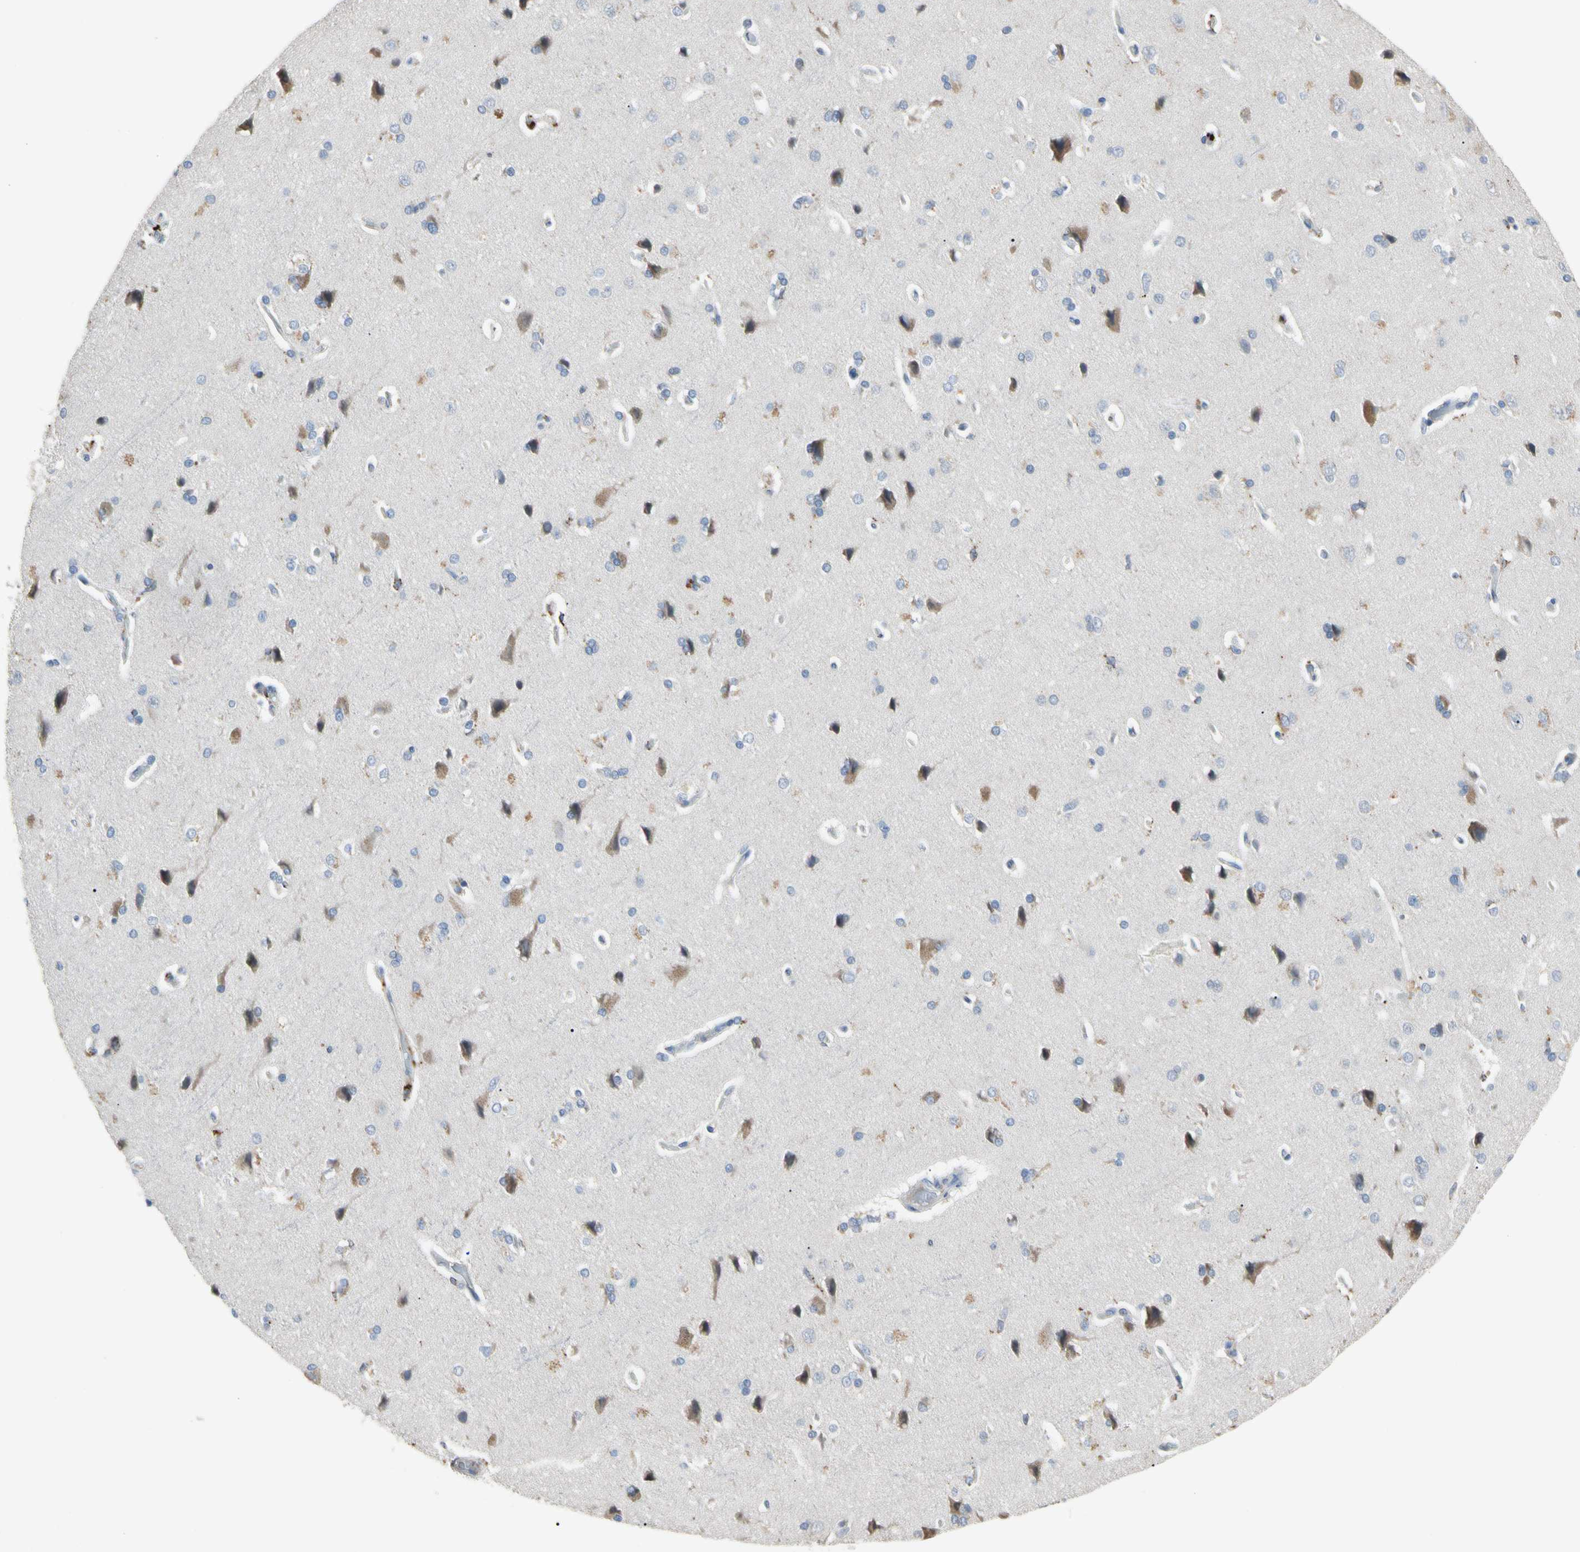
{"staining": {"intensity": "negative", "quantity": "none", "location": "none"}, "tissue": "cerebral cortex", "cell_type": "Endothelial cells", "image_type": "normal", "snomed": [{"axis": "morphology", "description": "Normal tissue, NOS"}, {"axis": "topography", "description": "Cerebral cortex"}], "caption": "Cerebral cortex stained for a protein using immunohistochemistry reveals no expression endothelial cells.", "gene": "ADA2", "patient": {"sex": "male", "age": 62}}